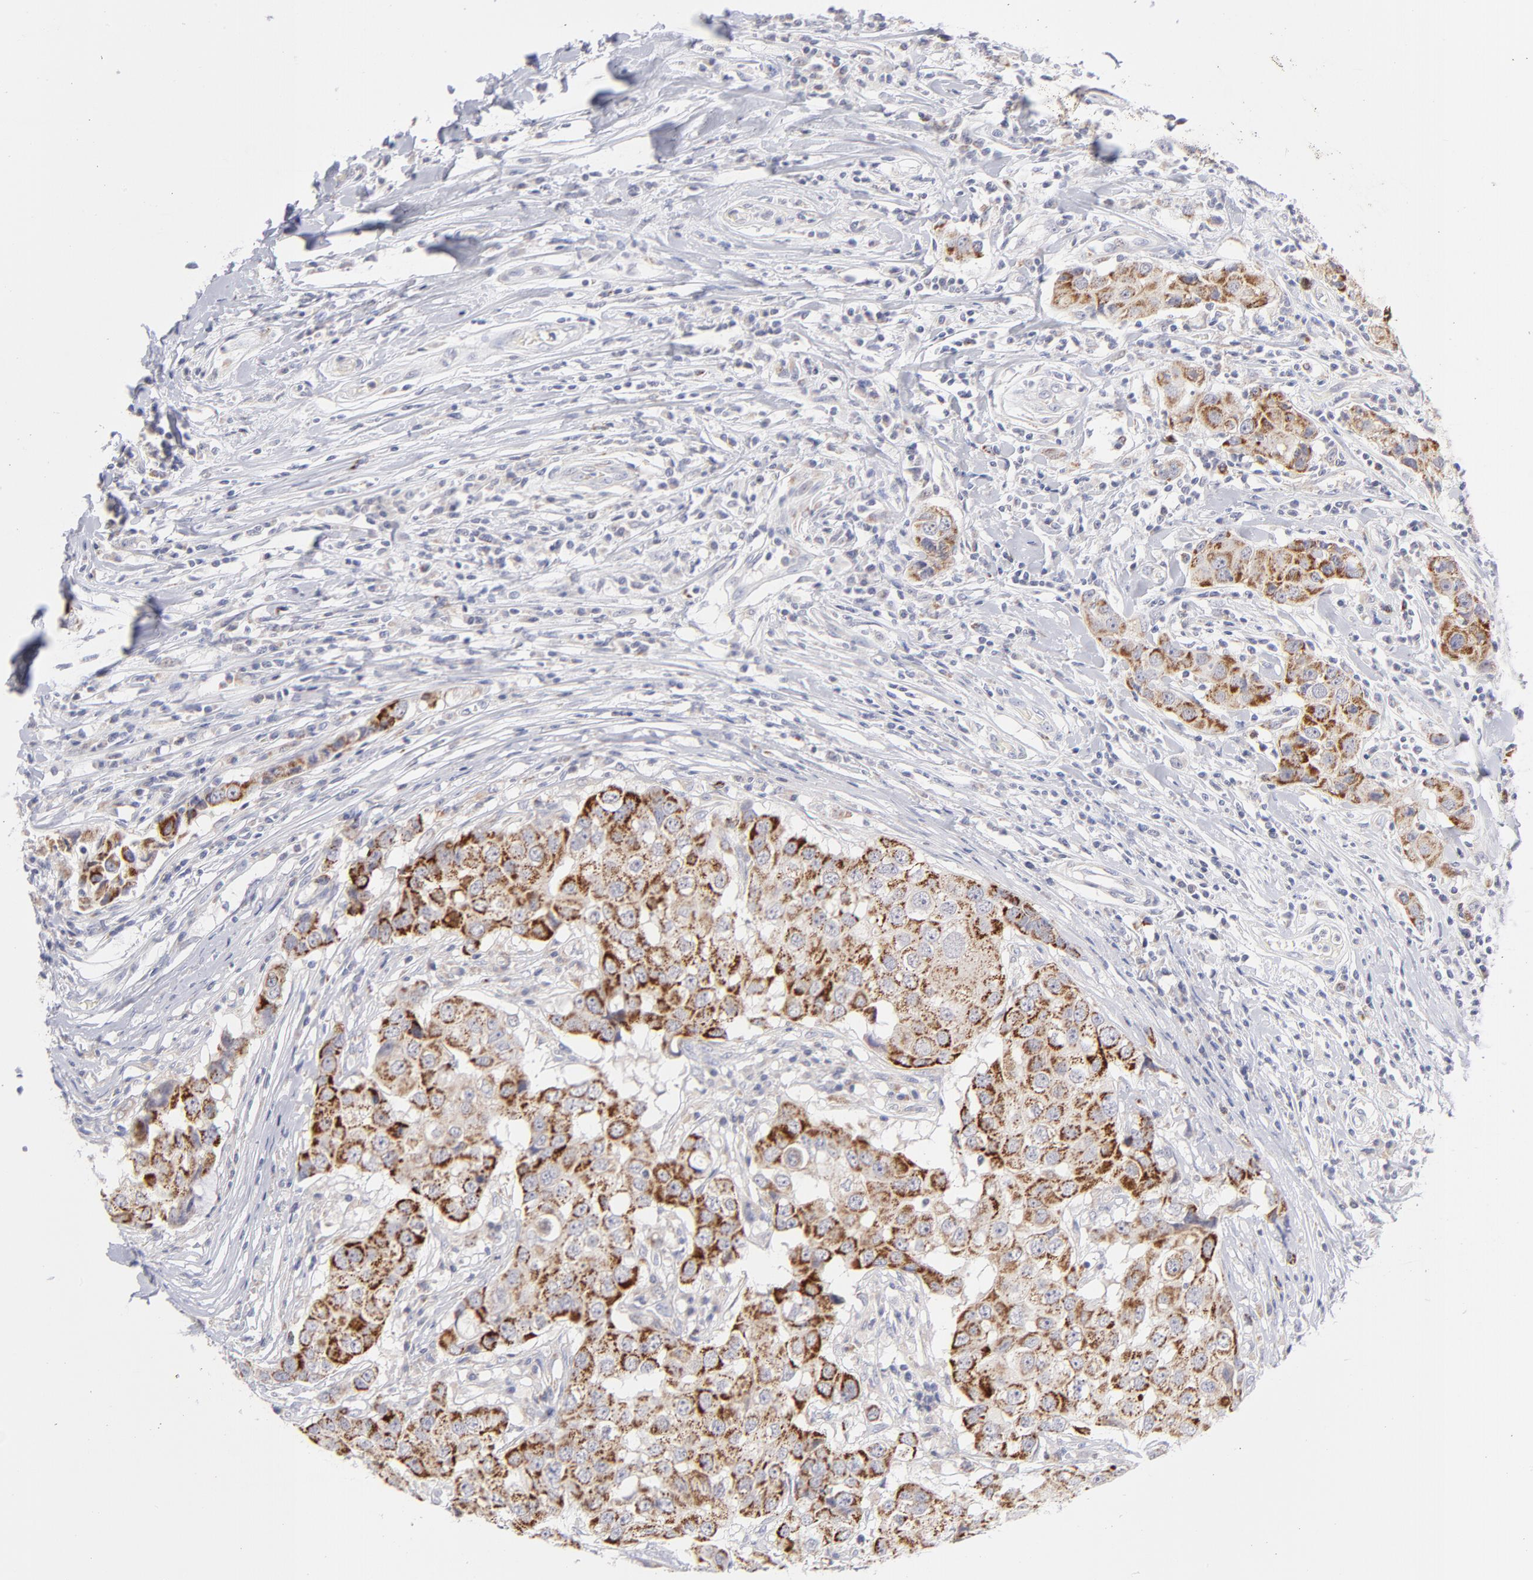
{"staining": {"intensity": "moderate", "quantity": ">75%", "location": "cytoplasmic/membranous"}, "tissue": "breast cancer", "cell_type": "Tumor cells", "image_type": "cancer", "snomed": [{"axis": "morphology", "description": "Duct carcinoma"}, {"axis": "topography", "description": "Breast"}], "caption": "Tumor cells demonstrate moderate cytoplasmic/membranous positivity in approximately >75% of cells in breast cancer (intraductal carcinoma). (Brightfield microscopy of DAB IHC at high magnification).", "gene": "MTHFD2", "patient": {"sex": "female", "age": 27}}